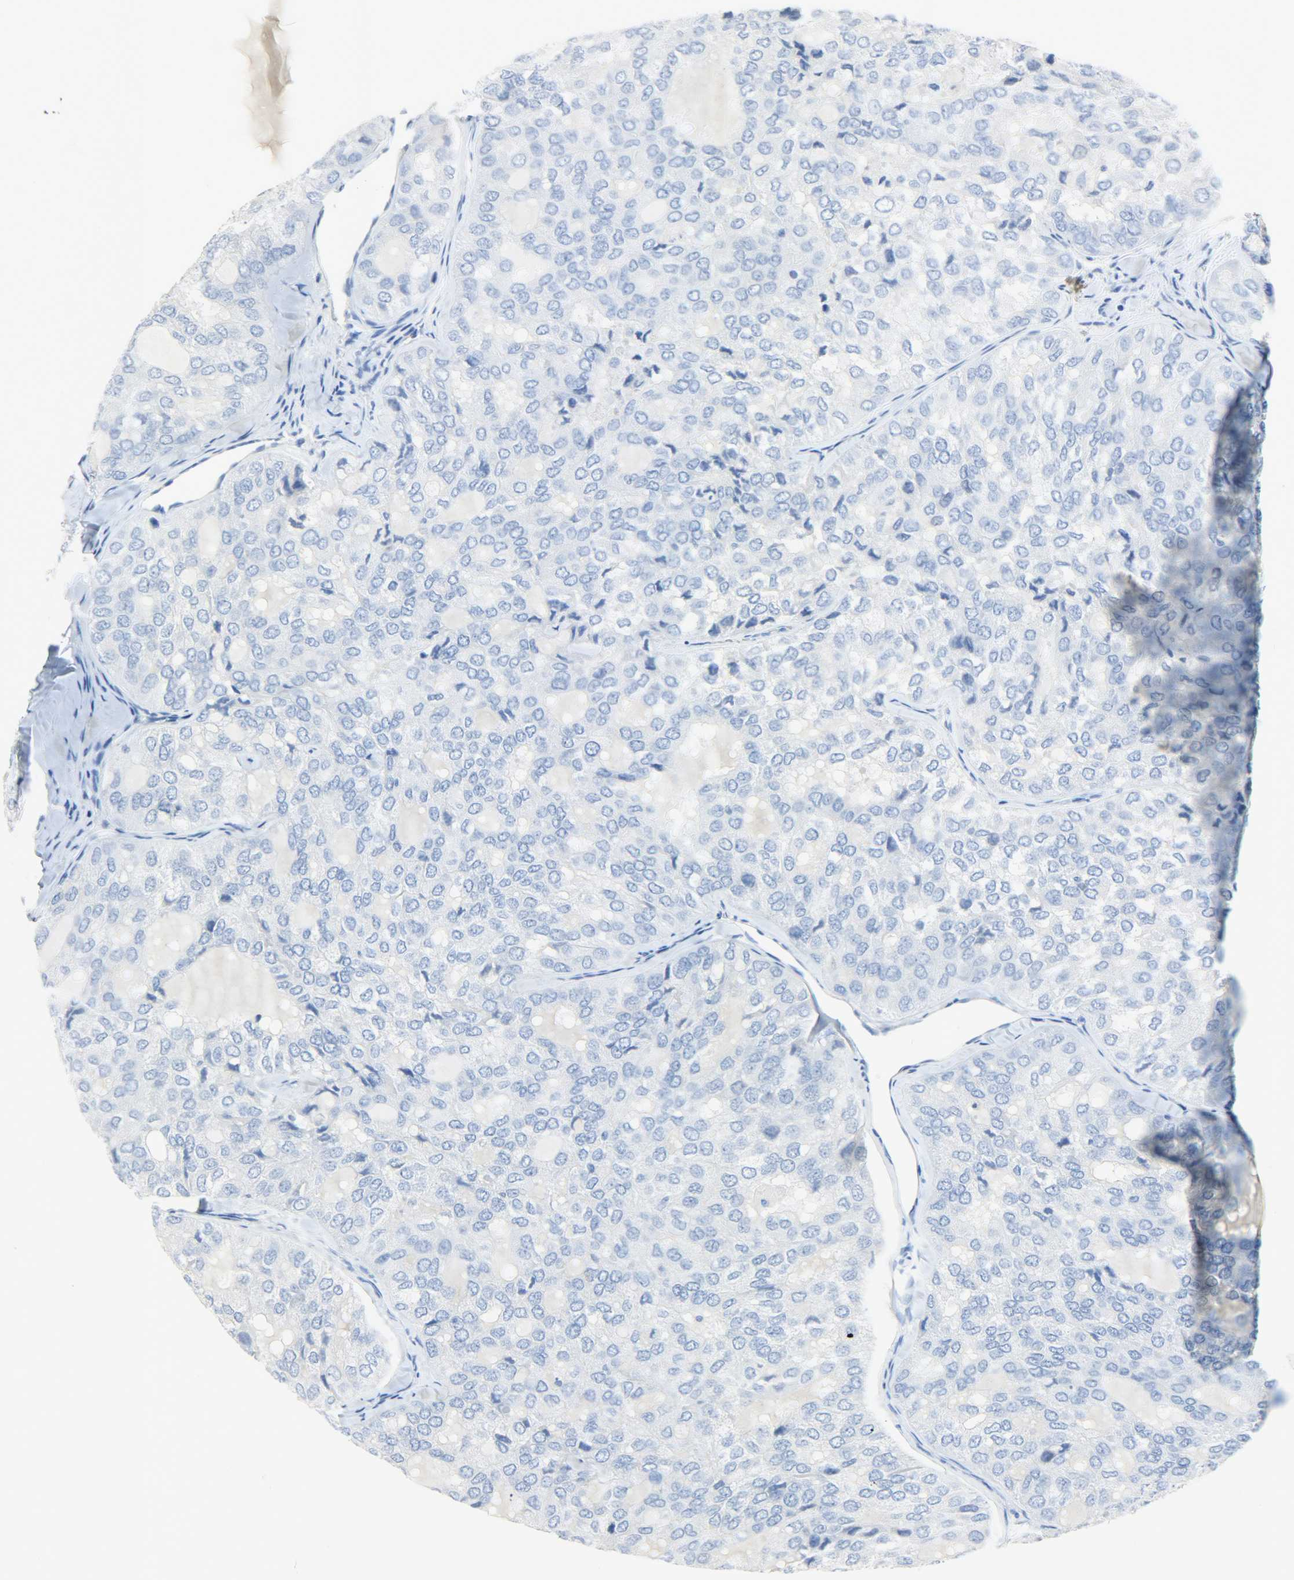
{"staining": {"intensity": "negative", "quantity": "none", "location": "none"}, "tissue": "thyroid cancer", "cell_type": "Tumor cells", "image_type": "cancer", "snomed": [{"axis": "morphology", "description": "Follicular adenoma carcinoma, NOS"}, {"axis": "topography", "description": "Thyroid gland"}], "caption": "IHC of thyroid follicular adenoma carcinoma displays no positivity in tumor cells.", "gene": "CA3", "patient": {"sex": "male", "age": 75}}